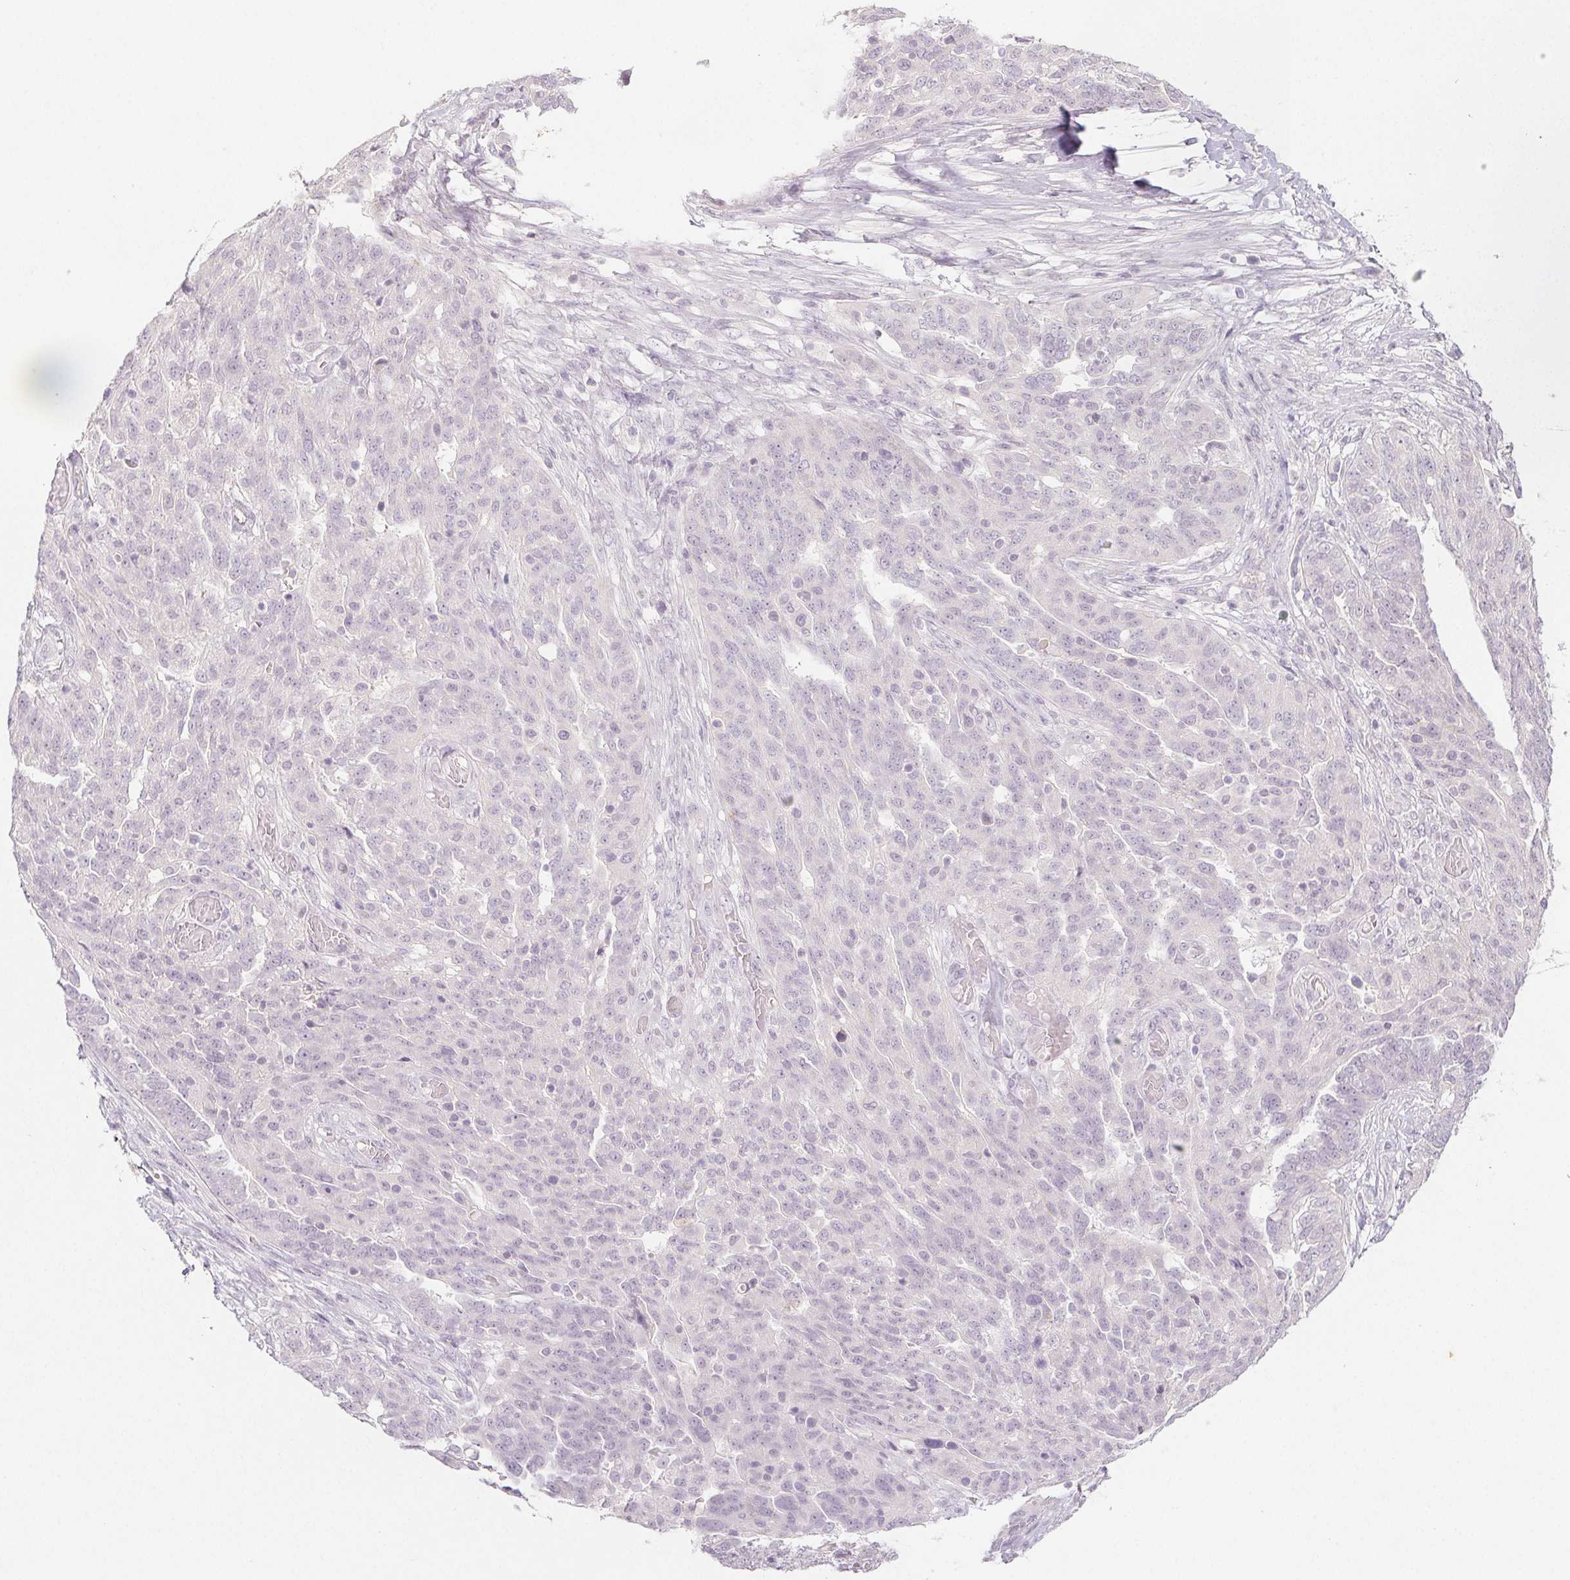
{"staining": {"intensity": "negative", "quantity": "none", "location": "none"}, "tissue": "ovarian cancer", "cell_type": "Tumor cells", "image_type": "cancer", "snomed": [{"axis": "morphology", "description": "Cystadenocarcinoma, serous, NOS"}, {"axis": "topography", "description": "Ovary"}], "caption": "Immunohistochemistry photomicrograph of human ovarian cancer (serous cystadenocarcinoma) stained for a protein (brown), which reveals no expression in tumor cells.", "gene": "PI3", "patient": {"sex": "female", "age": 67}}